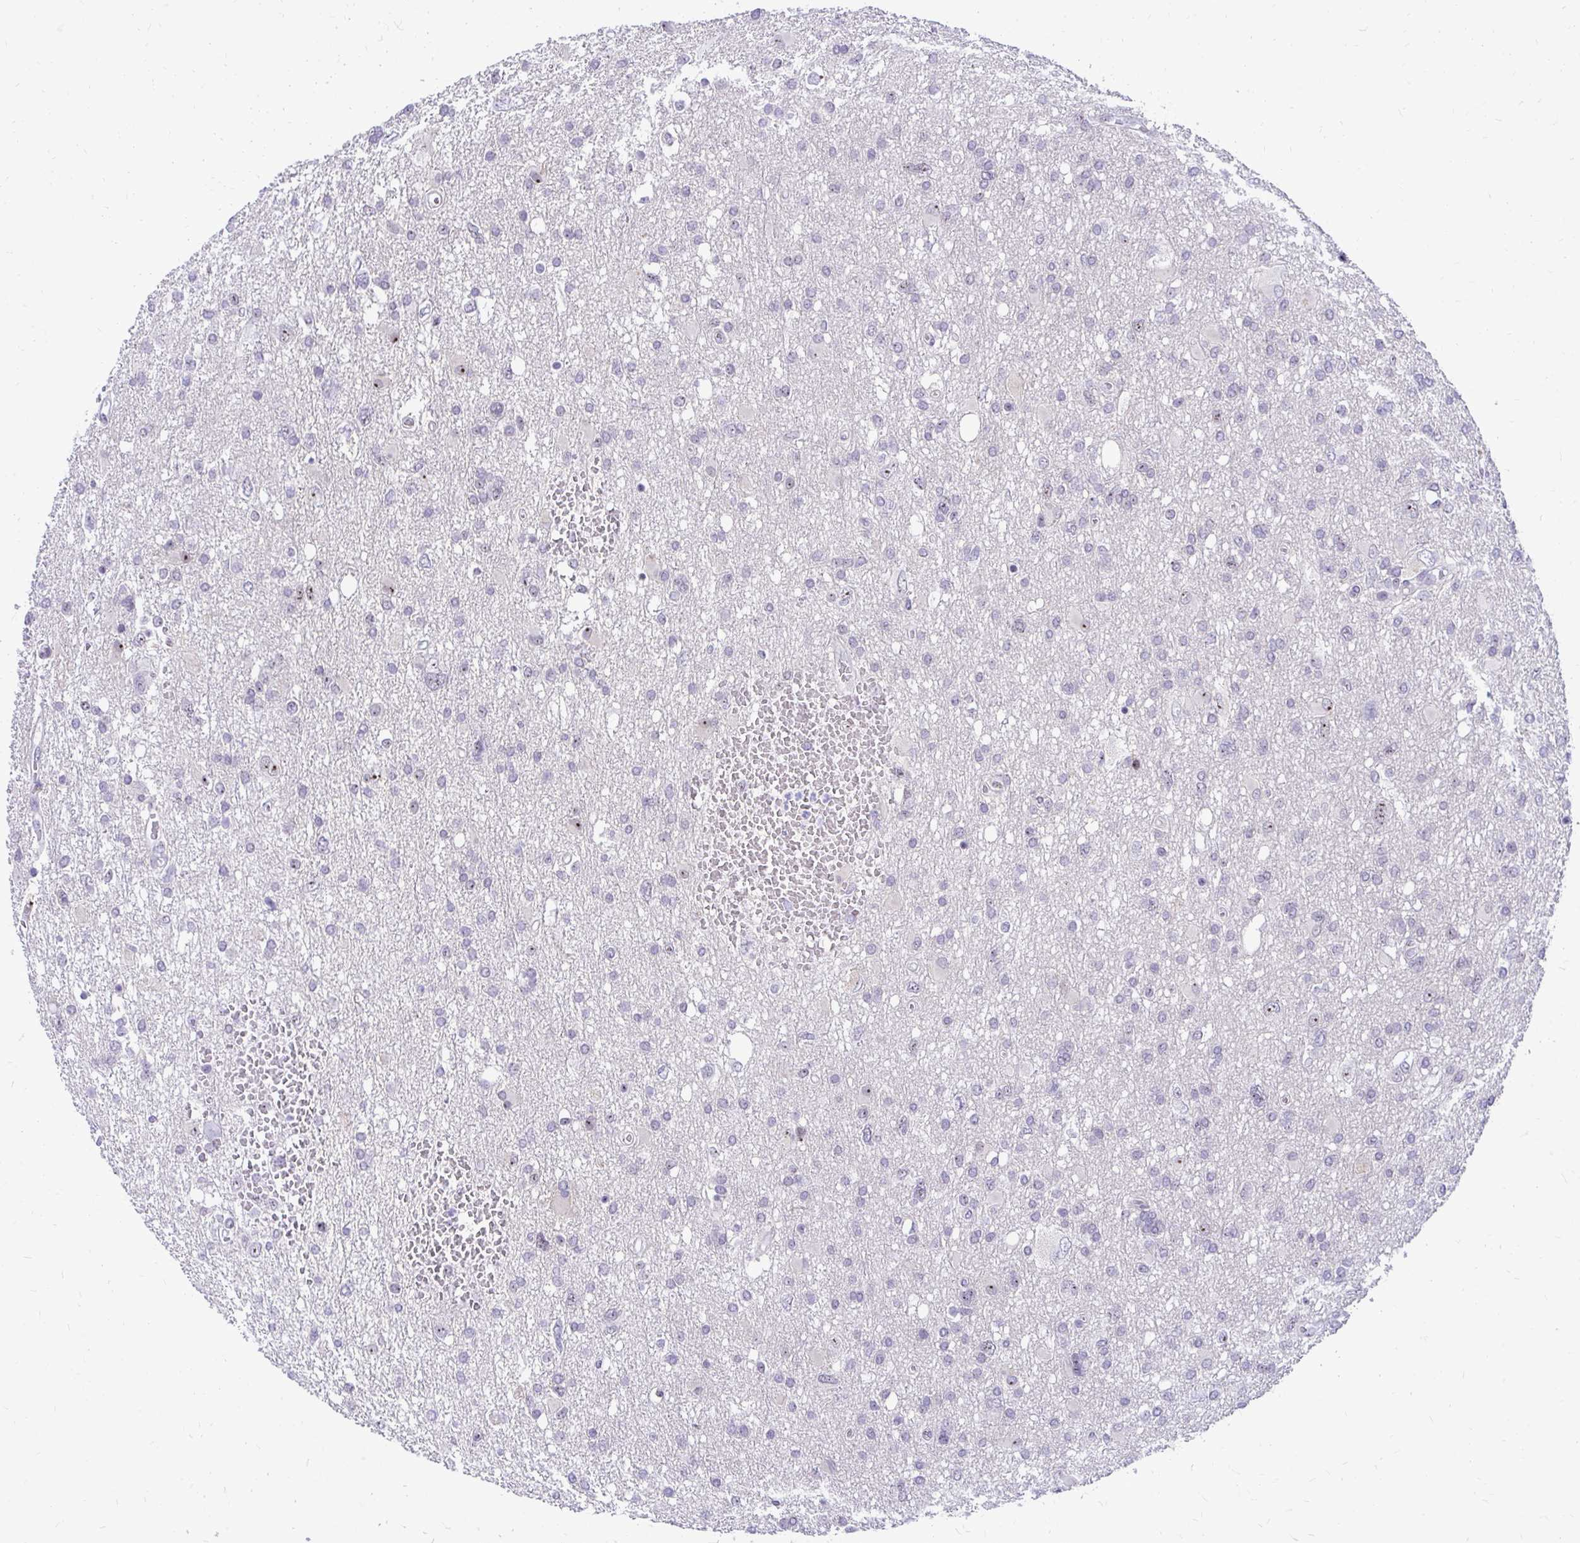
{"staining": {"intensity": "negative", "quantity": "none", "location": "none"}, "tissue": "glioma", "cell_type": "Tumor cells", "image_type": "cancer", "snomed": [{"axis": "morphology", "description": "Glioma, malignant, High grade"}, {"axis": "topography", "description": "Brain"}], "caption": "Protein analysis of glioma demonstrates no significant staining in tumor cells.", "gene": "NIFK", "patient": {"sex": "male", "age": 61}}